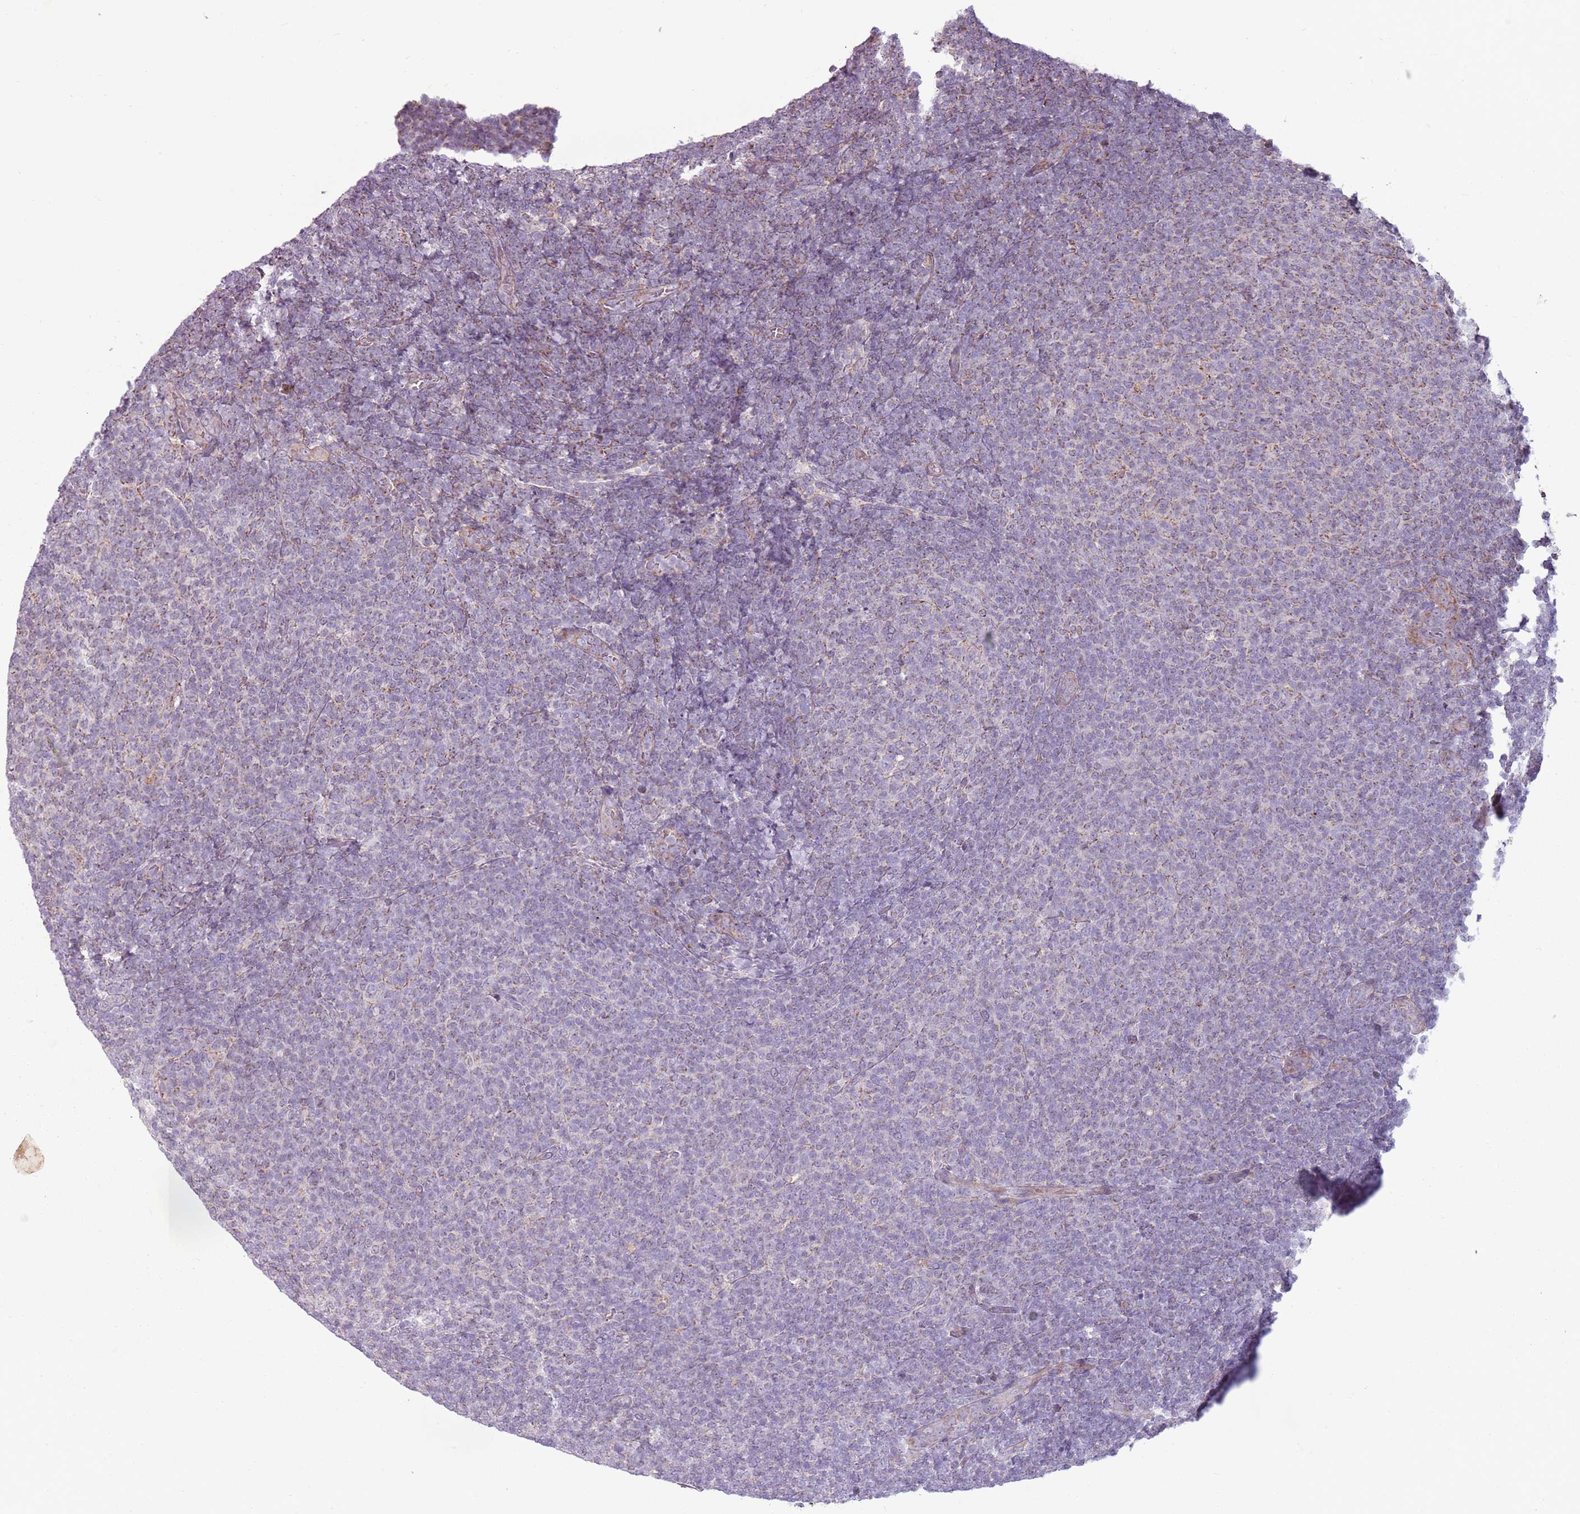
{"staining": {"intensity": "moderate", "quantity": "<25%", "location": "cytoplasmic/membranous"}, "tissue": "lymphoma", "cell_type": "Tumor cells", "image_type": "cancer", "snomed": [{"axis": "morphology", "description": "Malignant lymphoma, non-Hodgkin's type, Low grade"}, {"axis": "topography", "description": "Lymph node"}], "caption": "Protein staining shows moderate cytoplasmic/membranous expression in approximately <25% of tumor cells in malignant lymphoma, non-Hodgkin's type (low-grade).", "gene": "ZNF530", "patient": {"sex": "male", "age": 66}}